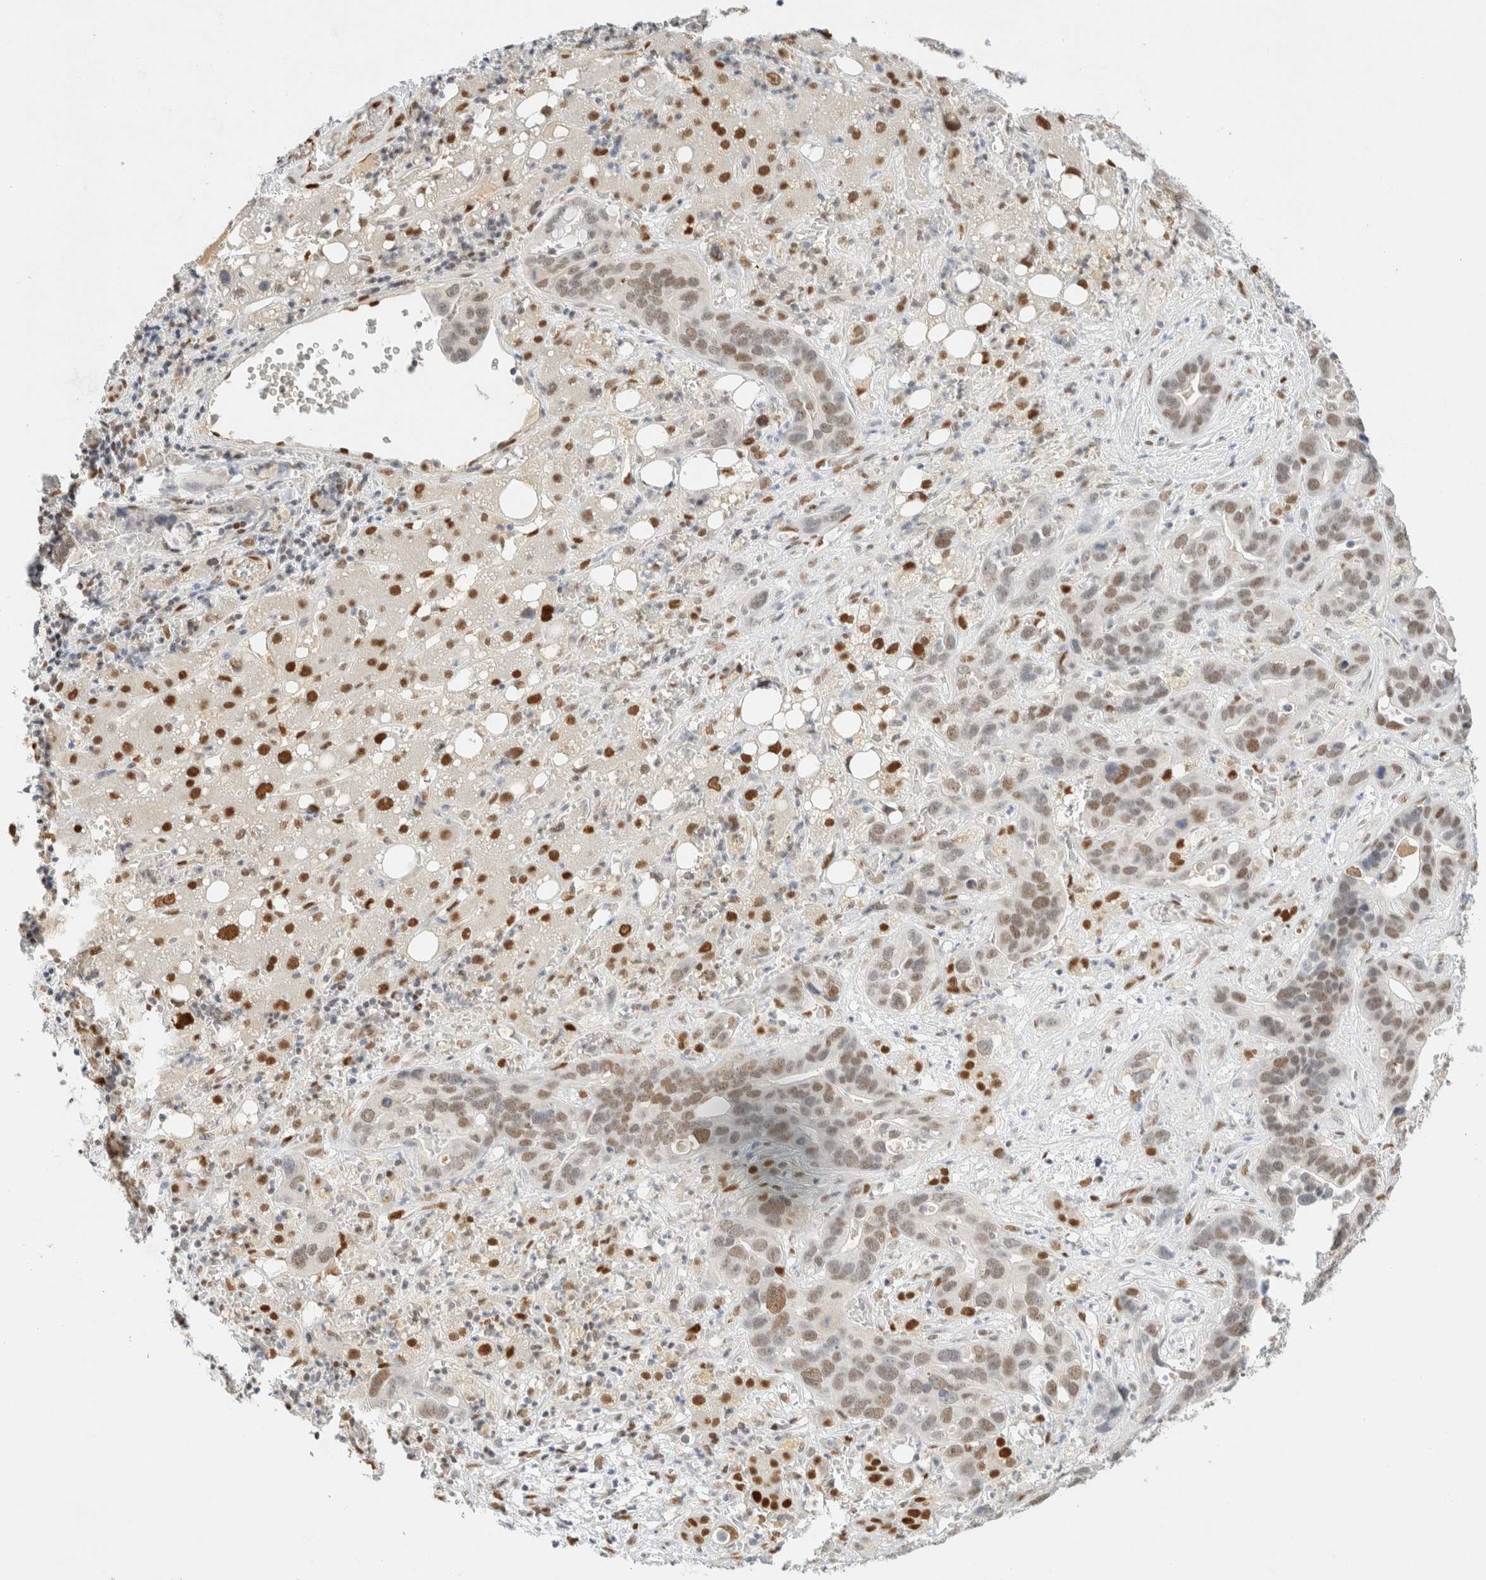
{"staining": {"intensity": "moderate", "quantity": ">75%", "location": "nuclear"}, "tissue": "liver cancer", "cell_type": "Tumor cells", "image_type": "cancer", "snomed": [{"axis": "morphology", "description": "Cholangiocarcinoma"}, {"axis": "topography", "description": "Liver"}], "caption": "The image demonstrates immunohistochemical staining of liver cancer (cholangiocarcinoma). There is moderate nuclear expression is seen in about >75% of tumor cells. (Stains: DAB (3,3'-diaminobenzidine) in brown, nuclei in blue, Microscopy: brightfield microscopy at high magnification).", "gene": "DDB2", "patient": {"sex": "female", "age": 65}}